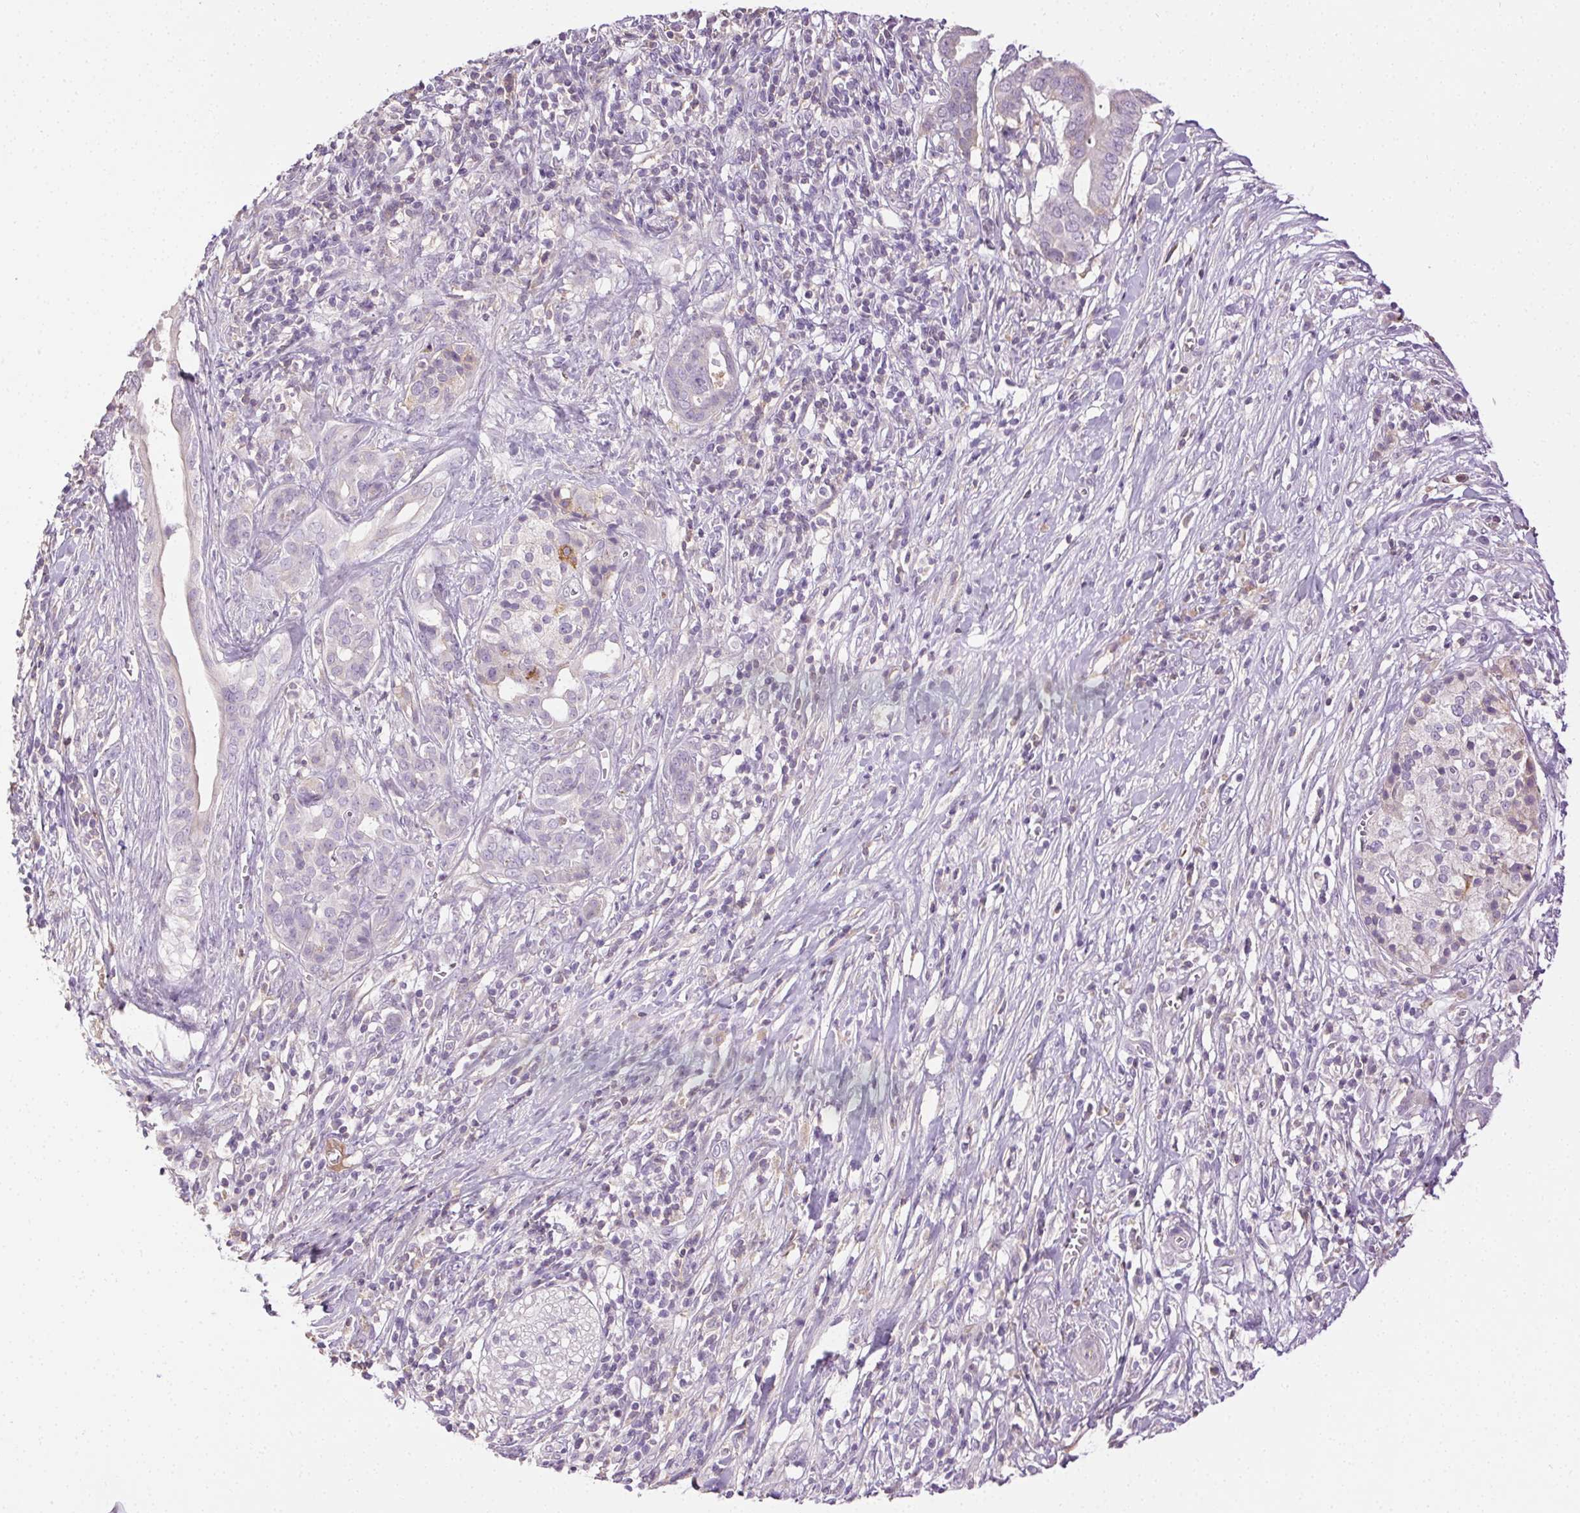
{"staining": {"intensity": "negative", "quantity": "none", "location": "none"}, "tissue": "pancreatic cancer", "cell_type": "Tumor cells", "image_type": "cancer", "snomed": [{"axis": "morphology", "description": "Adenocarcinoma, NOS"}, {"axis": "topography", "description": "Pancreas"}], "caption": "A photomicrograph of pancreatic adenocarcinoma stained for a protein reveals no brown staining in tumor cells.", "gene": "BPIFB2", "patient": {"sex": "male", "age": 61}}